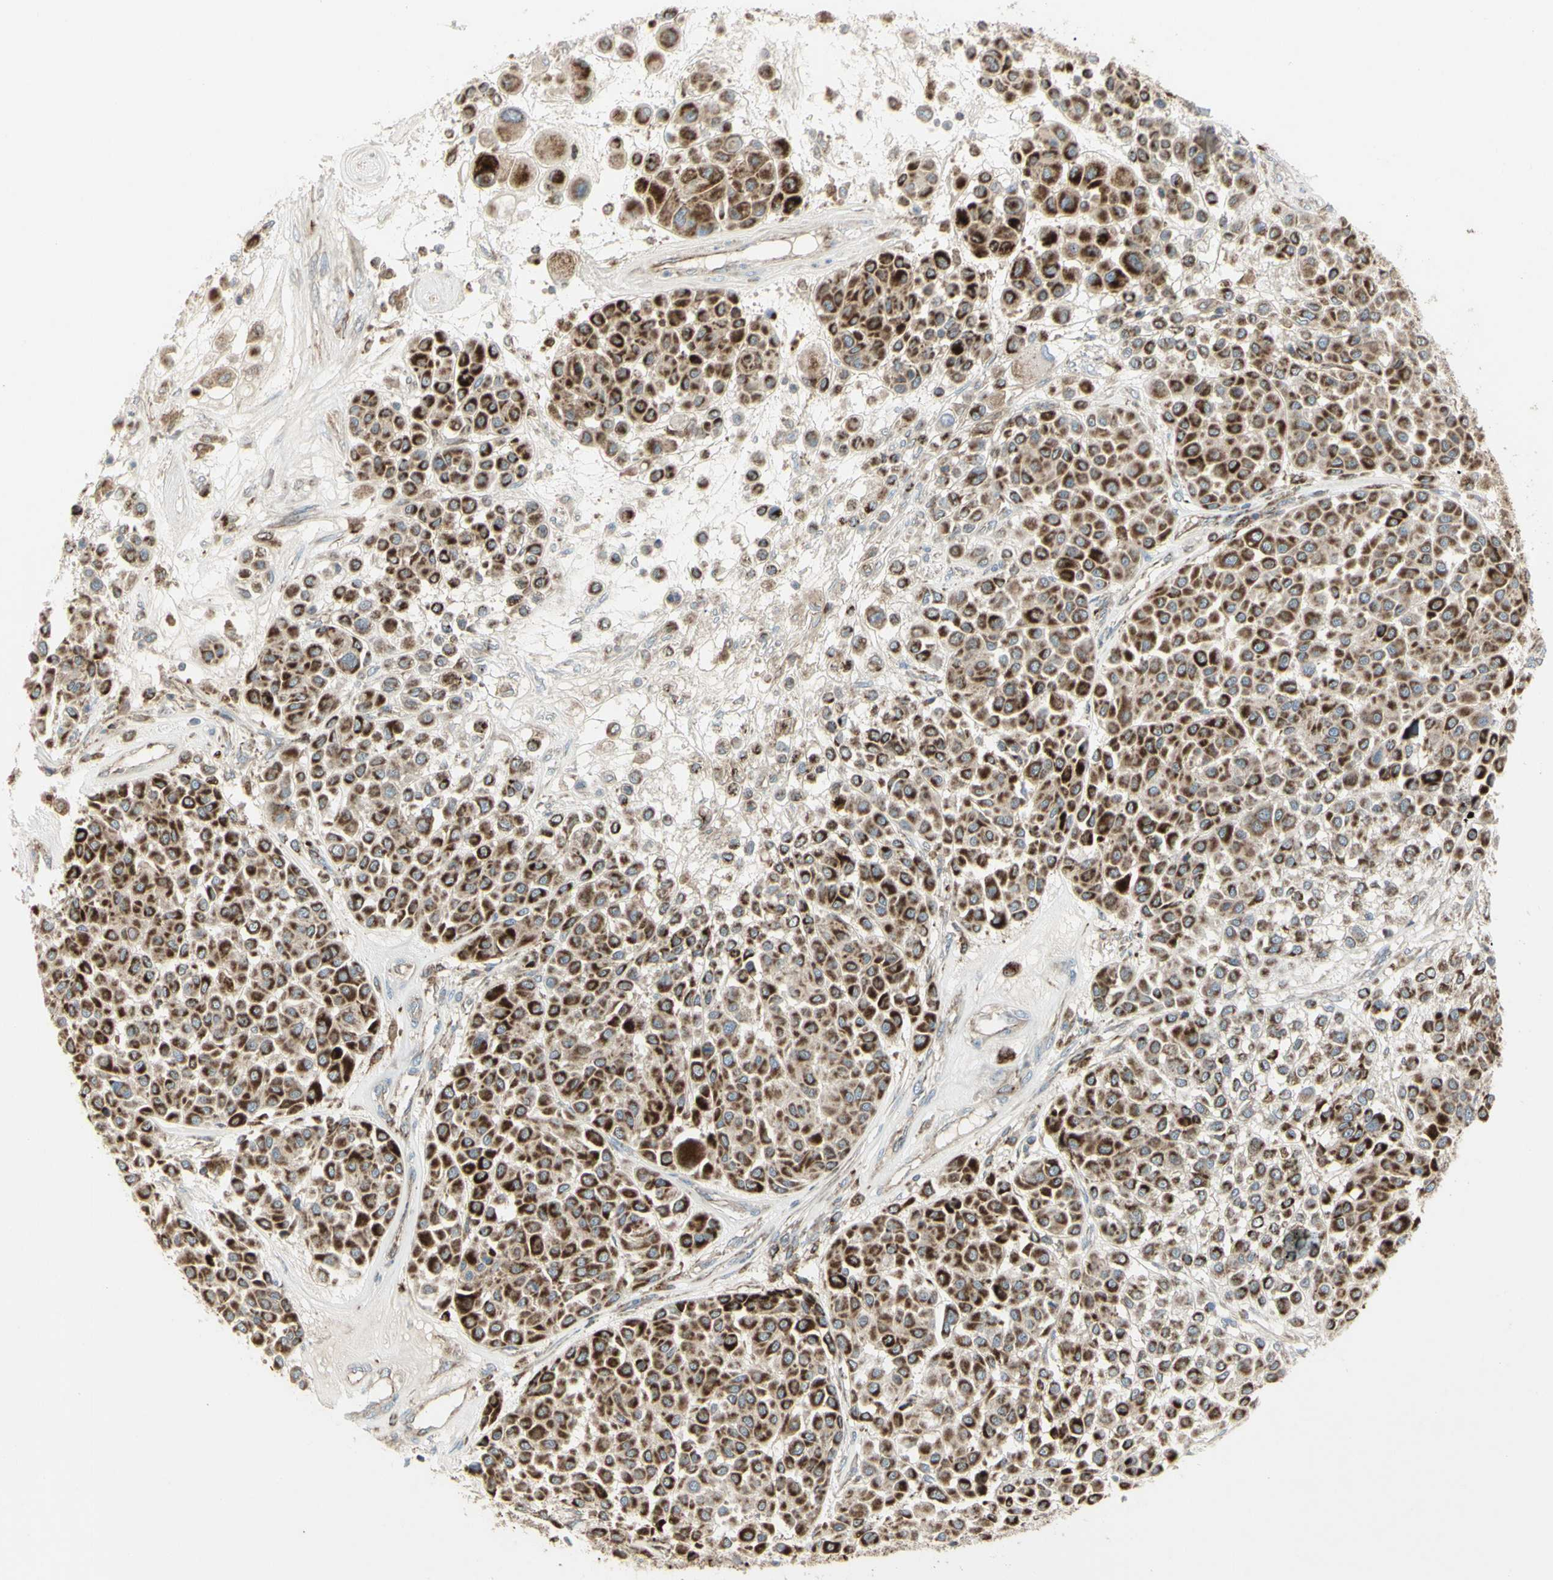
{"staining": {"intensity": "strong", "quantity": ">75%", "location": "cytoplasmic/membranous"}, "tissue": "melanoma", "cell_type": "Tumor cells", "image_type": "cancer", "snomed": [{"axis": "morphology", "description": "Malignant melanoma, Metastatic site"}, {"axis": "topography", "description": "Soft tissue"}], "caption": "A histopathology image of malignant melanoma (metastatic site) stained for a protein shows strong cytoplasmic/membranous brown staining in tumor cells. The protein of interest is shown in brown color, while the nuclei are stained blue.", "gene": "CYB5R1", "patient": {"sex": "male", "age": 41}}